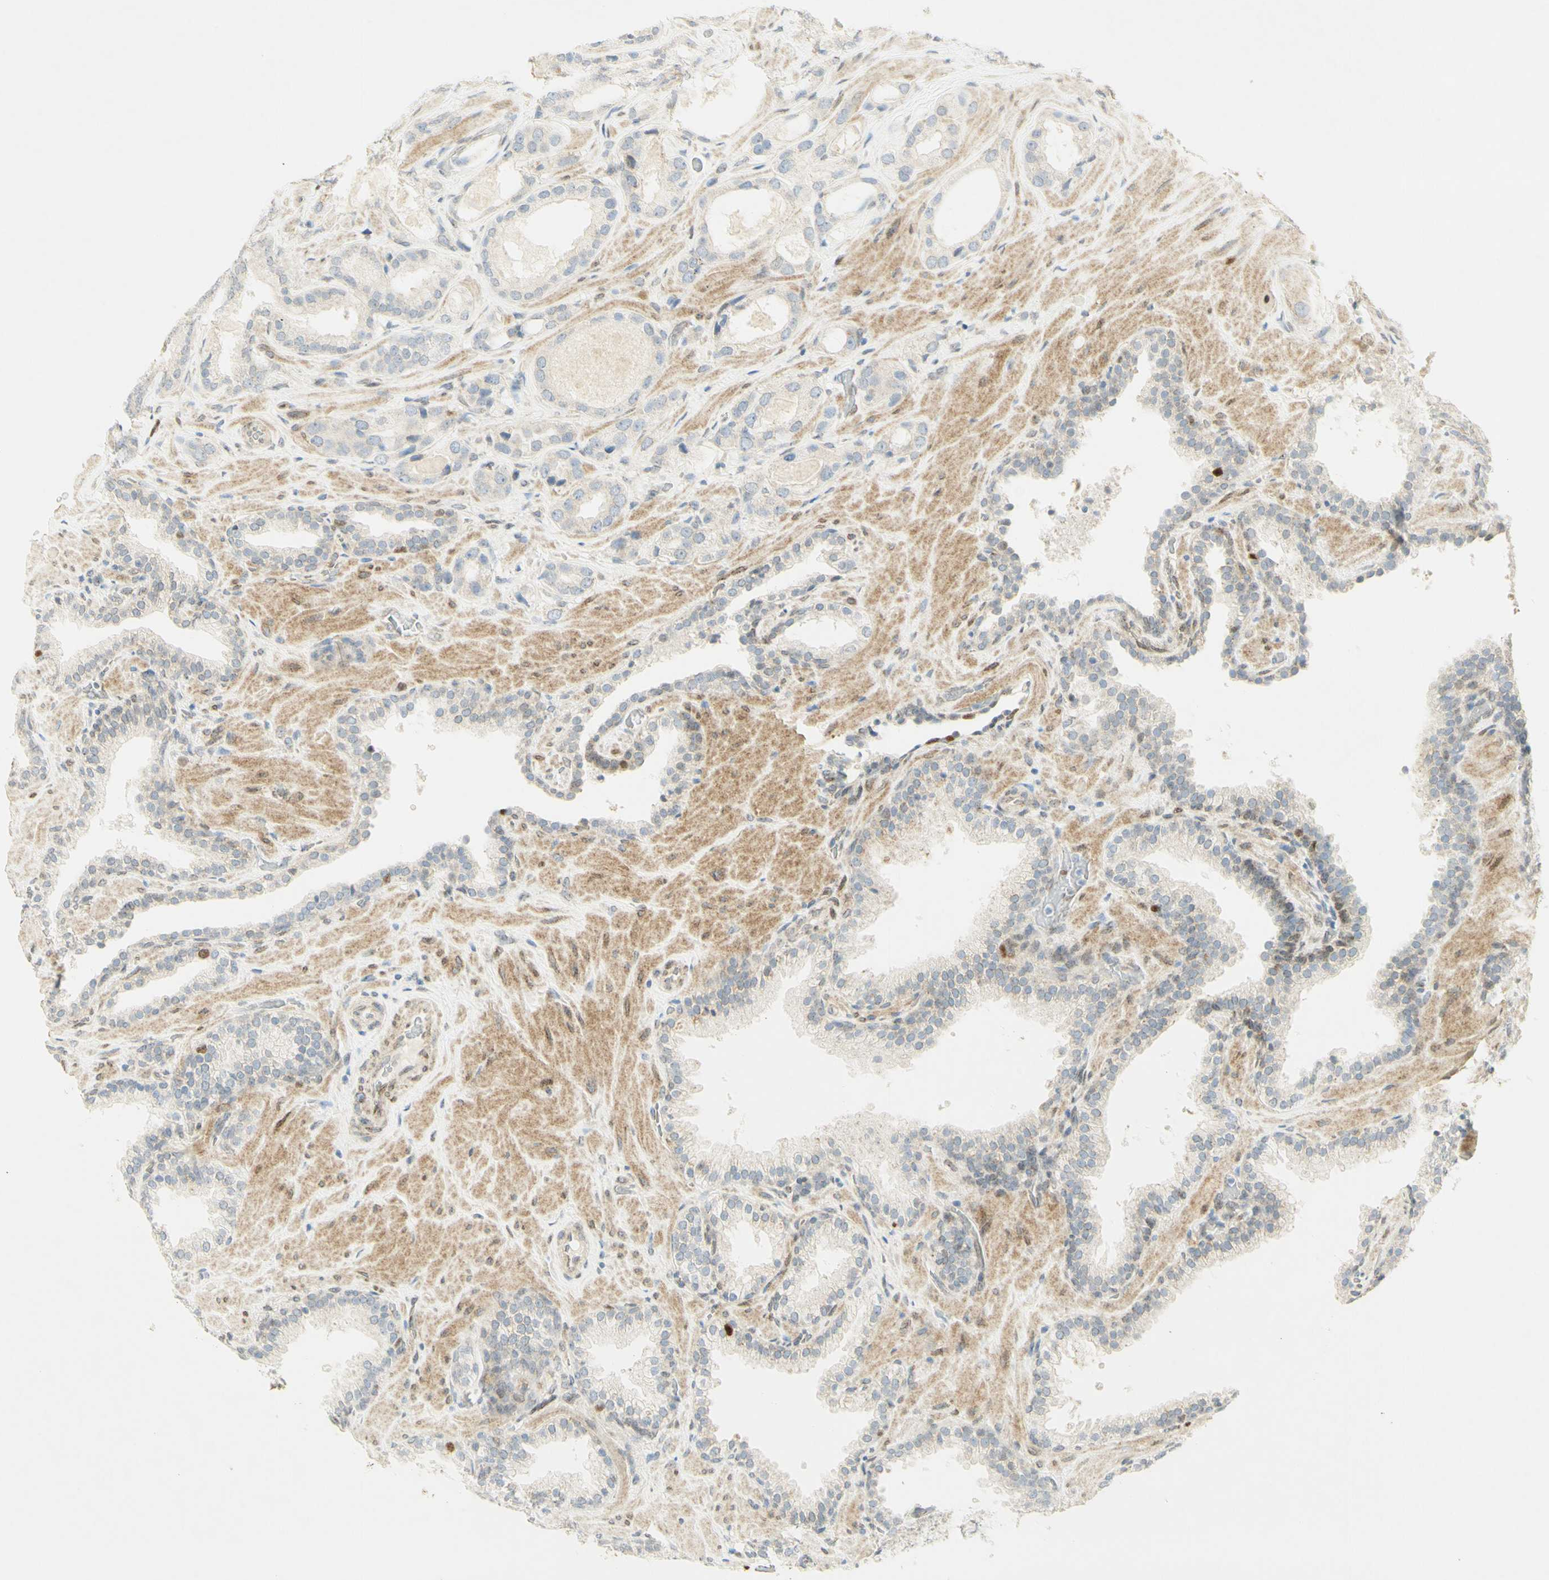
{"staining": {"intensity": "negative", "quantity": "none", "location": "none"}, "tissue": "prostate cancer", "cell_type": "Tumor cells", "image_type": "cancer", "snomed": [{"axis": "morphology", "description": "Adenocarcinoma, High grade"}, {"axis": "topography", "description": "Prostate"}], "caption": "Immunohistochemistry (IHC) image of prostate cancer (adenocarcinoma (high-grade)) stained for a protein (brown), which reveals no staining in tumor cells.", "gene": "E2F1", "patient": {"sex": "male", "age": 64}}